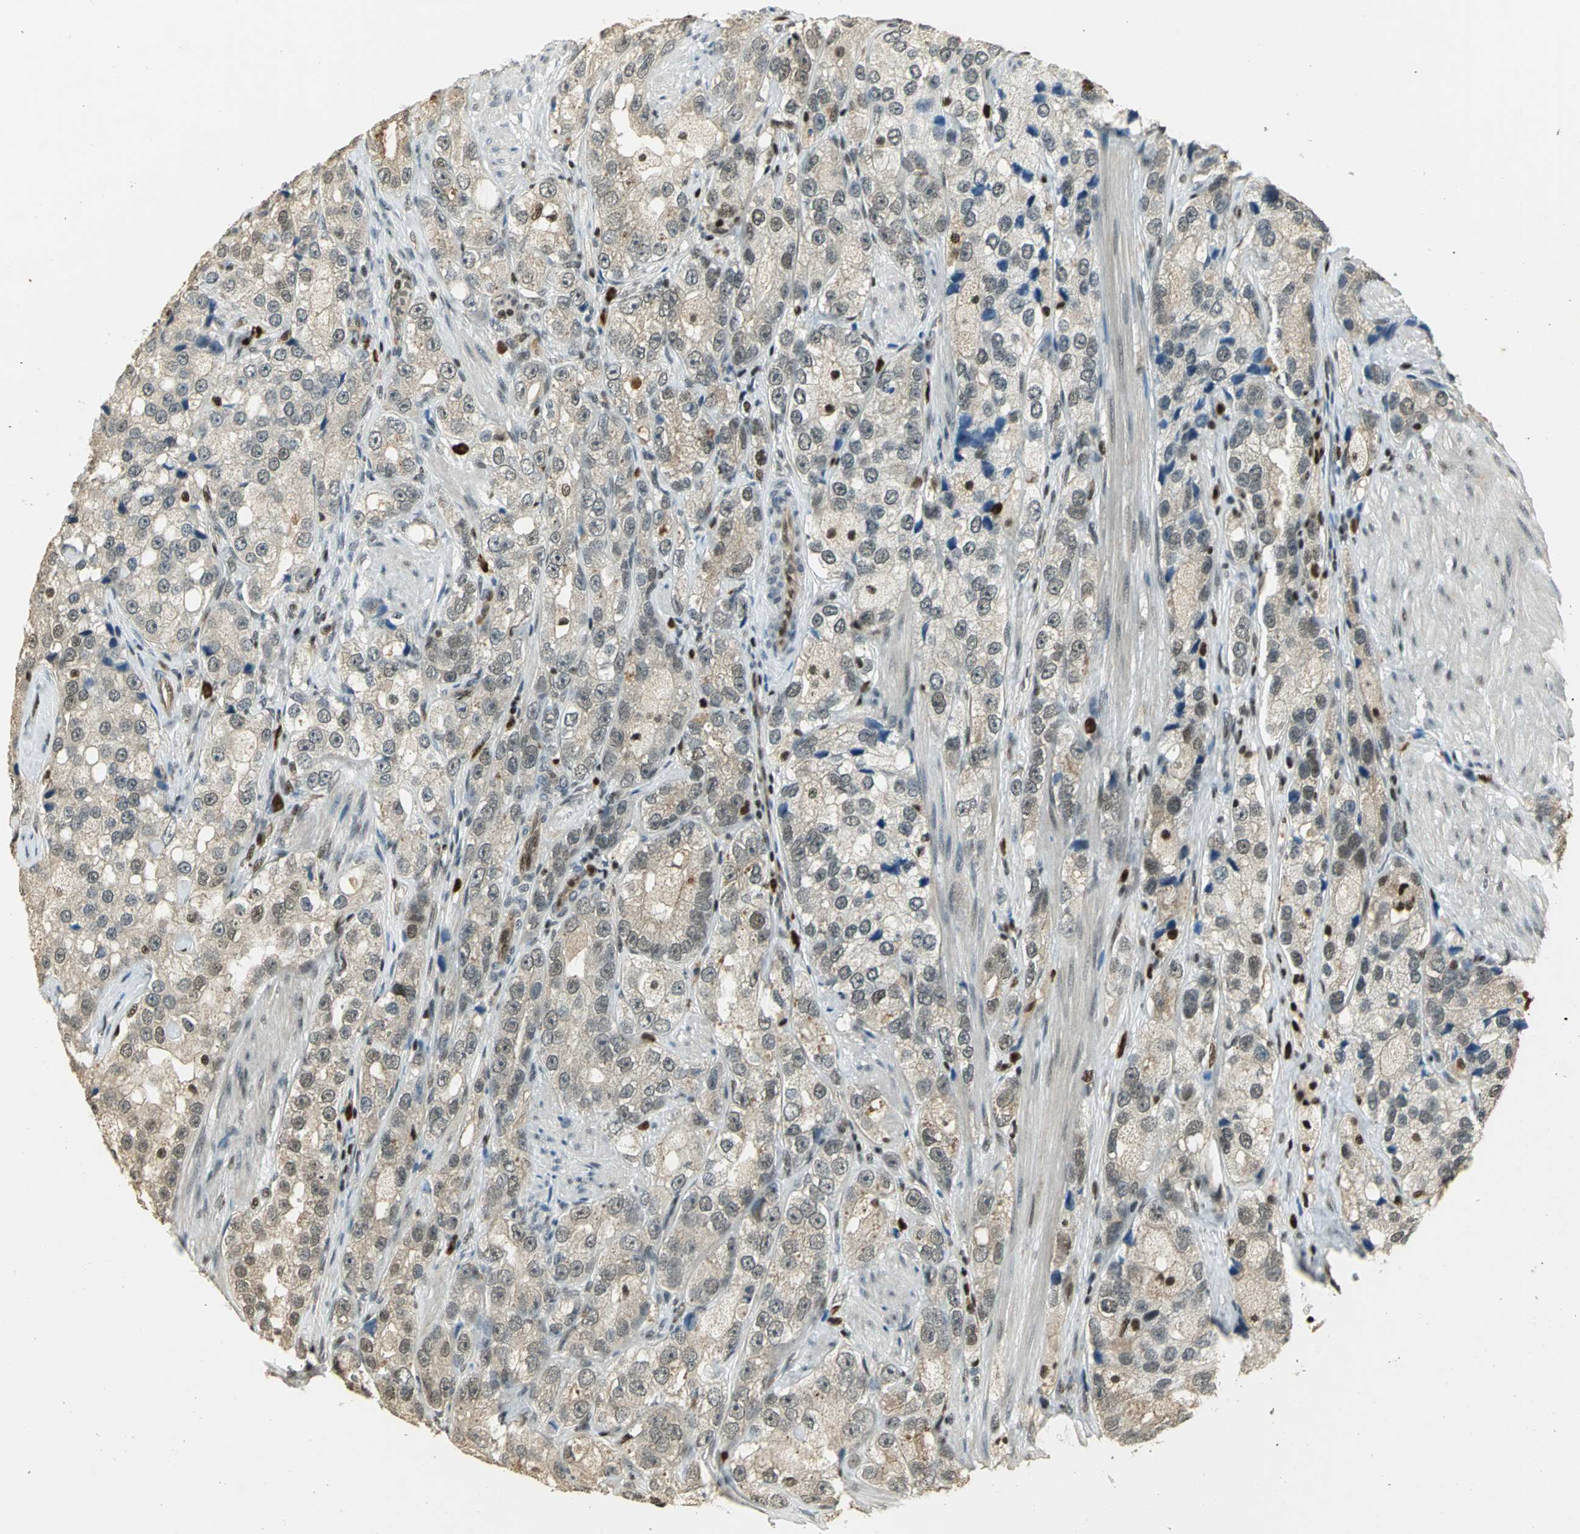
{"staining": {"intensity": "weak", "quantity": ">75%", "location": "cytoplasmic/membranous,nuclear"}, "tissue": "prostate cancer", "cell_type": "Tumor cells", "image_type": "cancer", "snomed": [{"axis": "morphology", "description": "Adenocarcinoma, High grade"}, {"axis": "topography", "description": "Prostate"}], "caption": "Human prostate cancer stained for a protein (brown) displays weak cytoplasmic/membranous and nuclear positive positivity in about >75% of tumor cells.", "gene": "ELF1", "patient": {"sex": "male", "age": 63}}